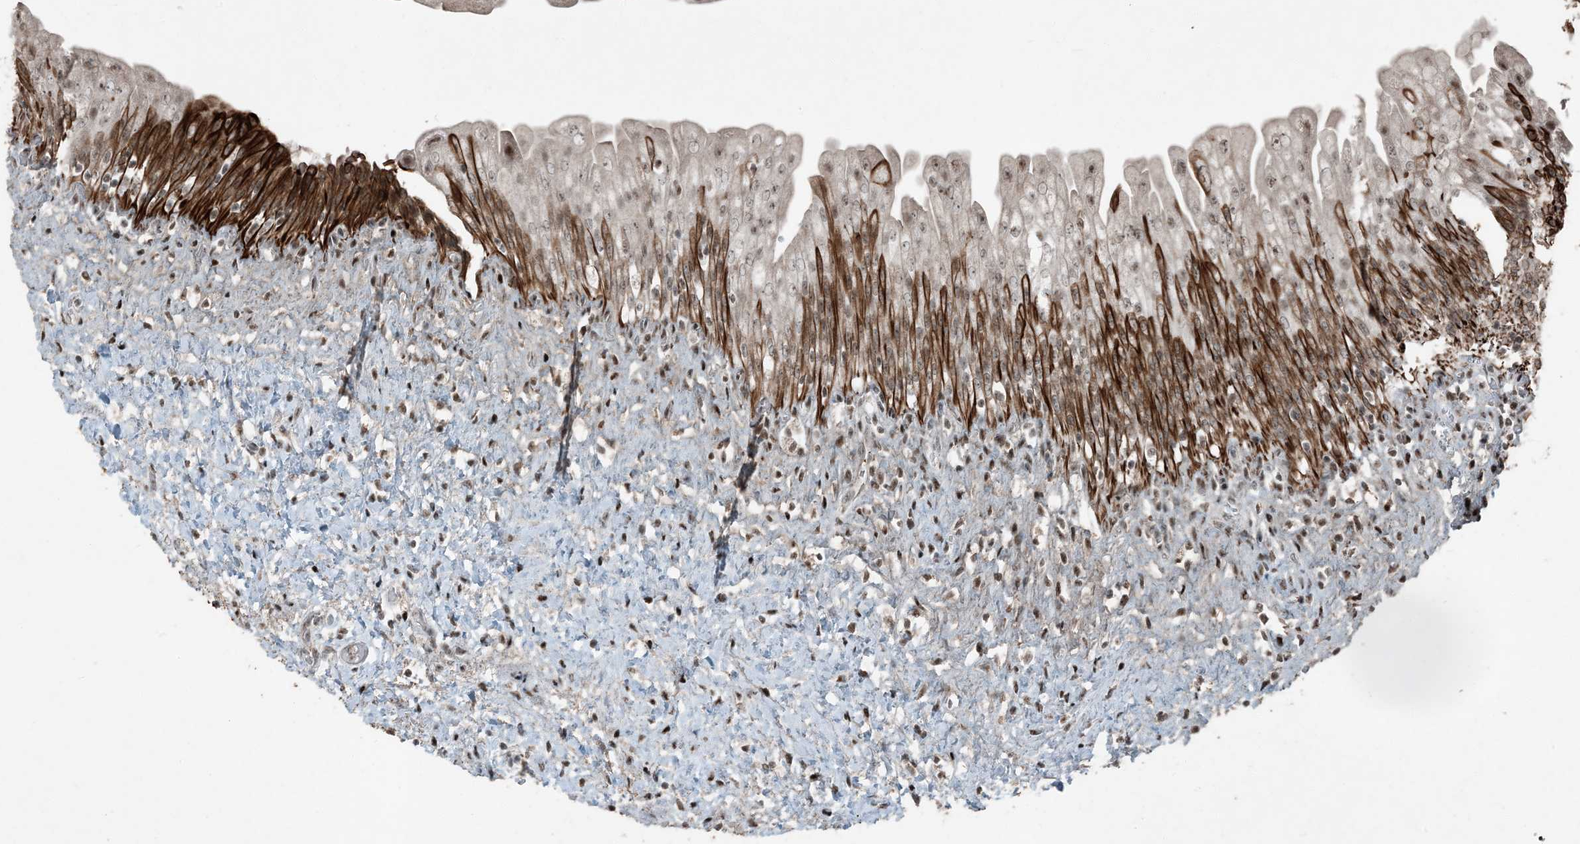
{"staining": {"intensity": "strong", "quantity": ">75%", "location": "cytoplasmic/membranous,nuclear"}, "tissue": "urinary bladder", "cell_type": "Urothelial cells", "image_type": "normal", "snomed": [{"axis": "morphology", "description": "Normal tissue, NOS"}, {"axis": "topography", "description": "Urinary bladder"}], "caption": "Immunohistochemical staining of normal human urinary bladder shows >75% levels of strong cytoplasmic/membranous,nuclear protein staining in about >75% of urothelial cells. (DAB IHC with brightfield microscopy, high magnification).", "gene": "TADA2B", "patient": {"sex": "female", "age": 27}}